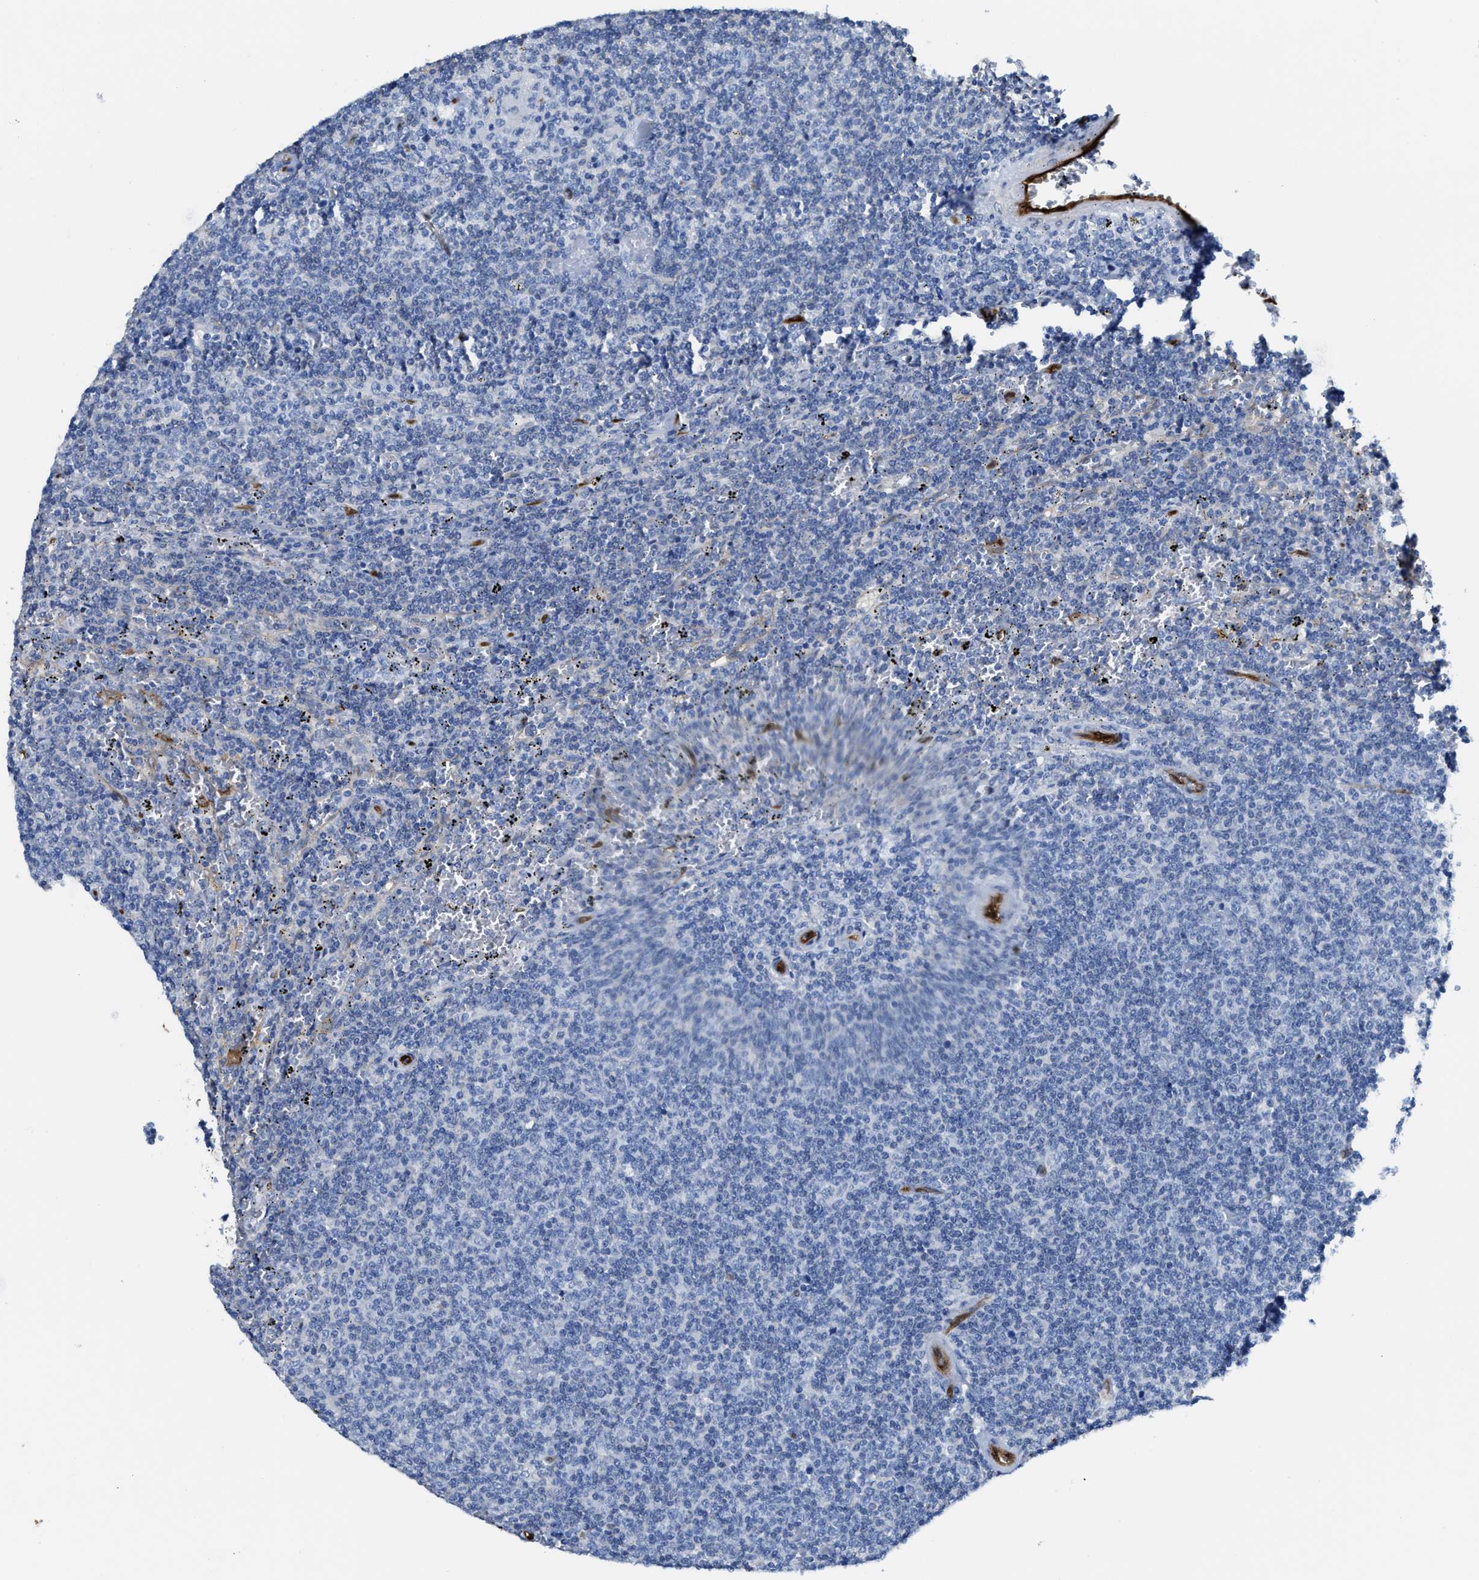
{"staining": {"intensity": "negative", "quantity": "none", "location": "none"}, "tissue": "lymphoma", "cell_type": "Tumor cells", "image_type": "cancer", "snomed": [{"axis": "morphology", "description": "Malignant lymphoma, non-Hodgkin's type, Low grade"}, {"axis": "topography", "description": "Spleen"}], "caption": "Photomicrograph shows no protein expression in tumor cells of lymphoma tissue.", "gene": "ASS1", "patient": {"sex": "female", "age": 50}}